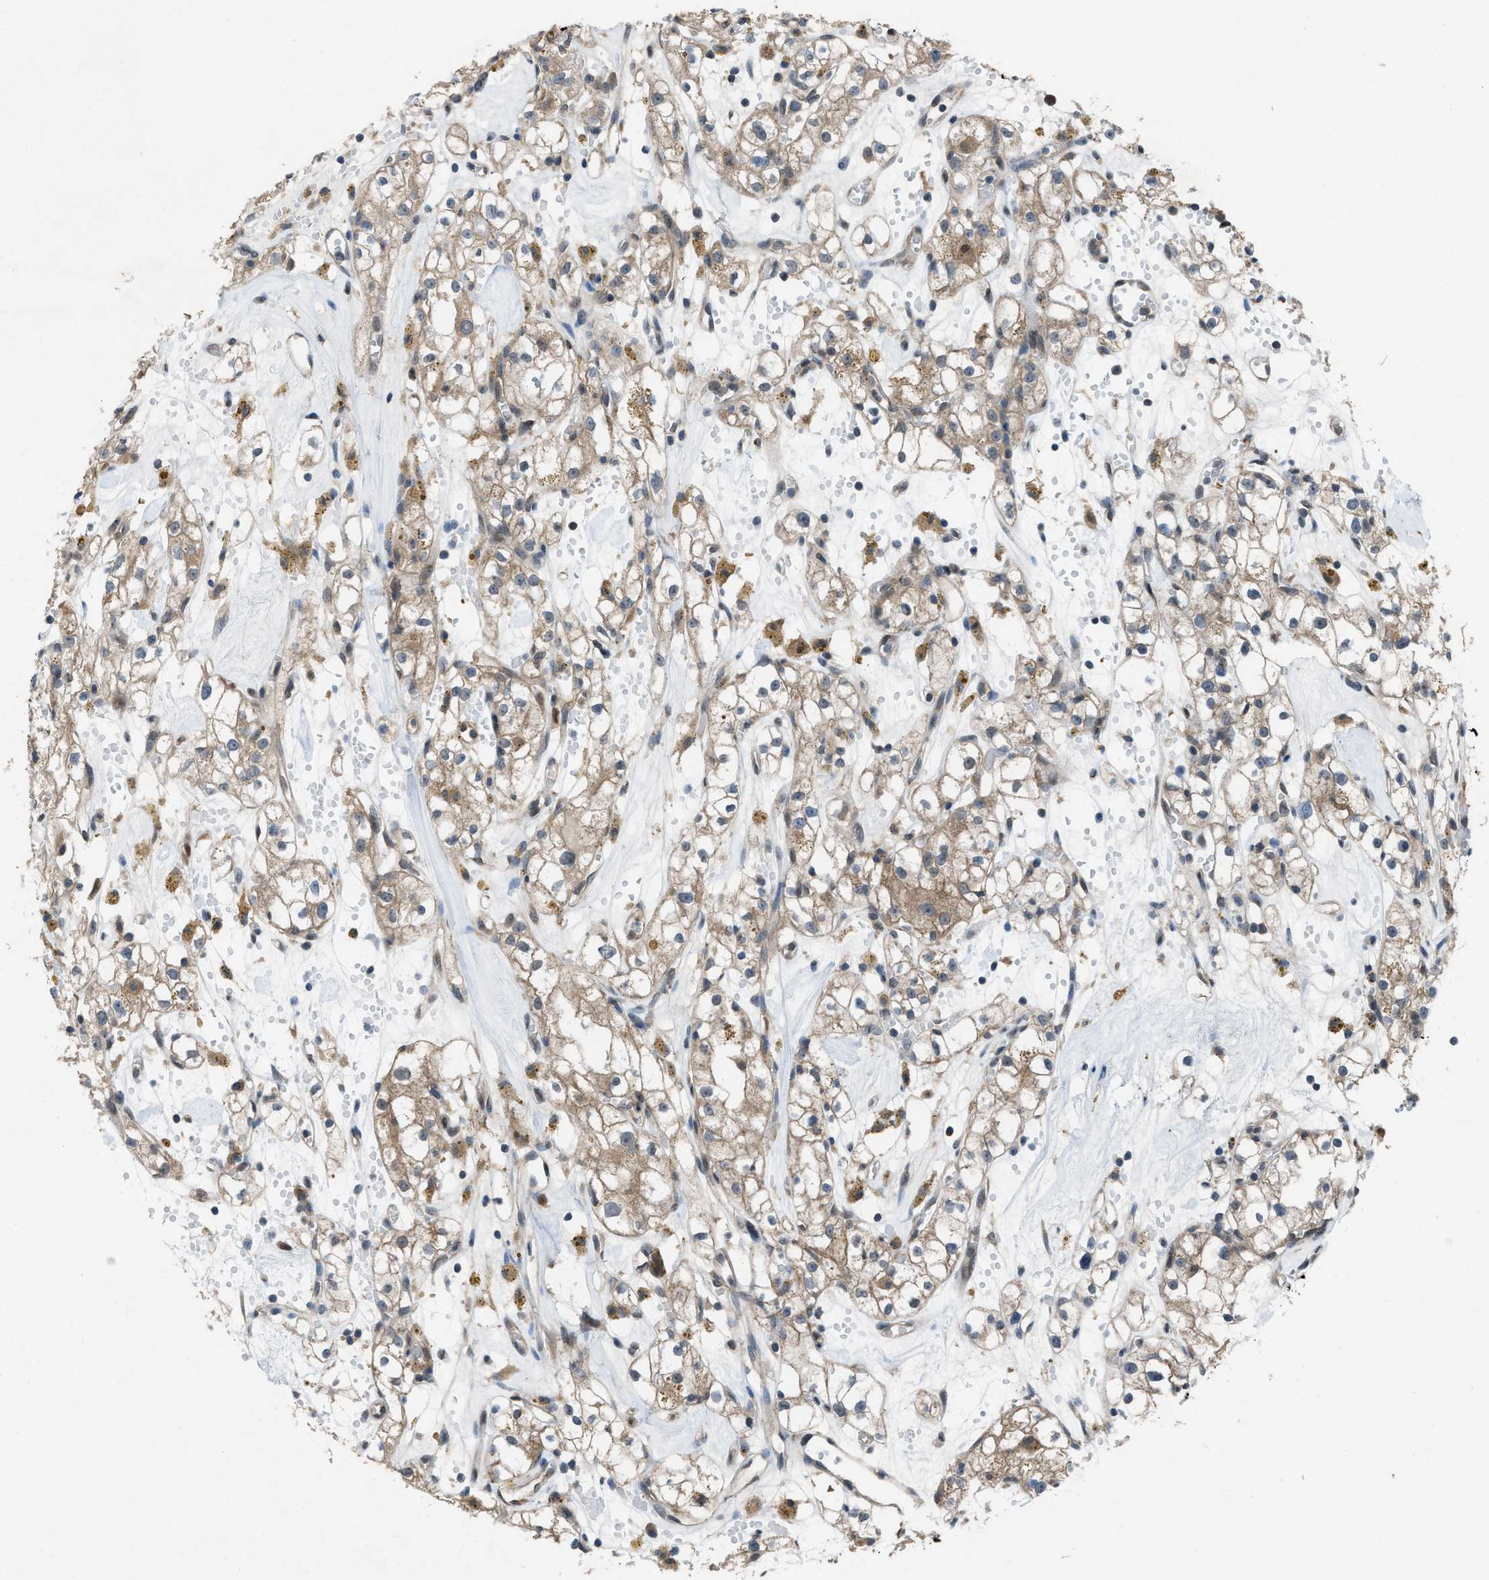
{"staining": {"intensity": "weak", "quantity": ">75%", "location": "cytoplasmic/membranous"}, "tissue": "renal cancer", "cell_type": "Tumor cells", "image_type": "cancer", "snomed": [{"axis": "morphology", "description": "Adenocarcinoma, NOS"}, {"axis": "topography", "description": "Kidney"}], "caption": "About >75% of tumor cells in human renal cancer demonstrate weak cytoplasmic/membranous protein positivity as visualized by brown immunohistochemical staining.", "gene": "PLAA", "patient": {"sex": "male", "age": 56}}